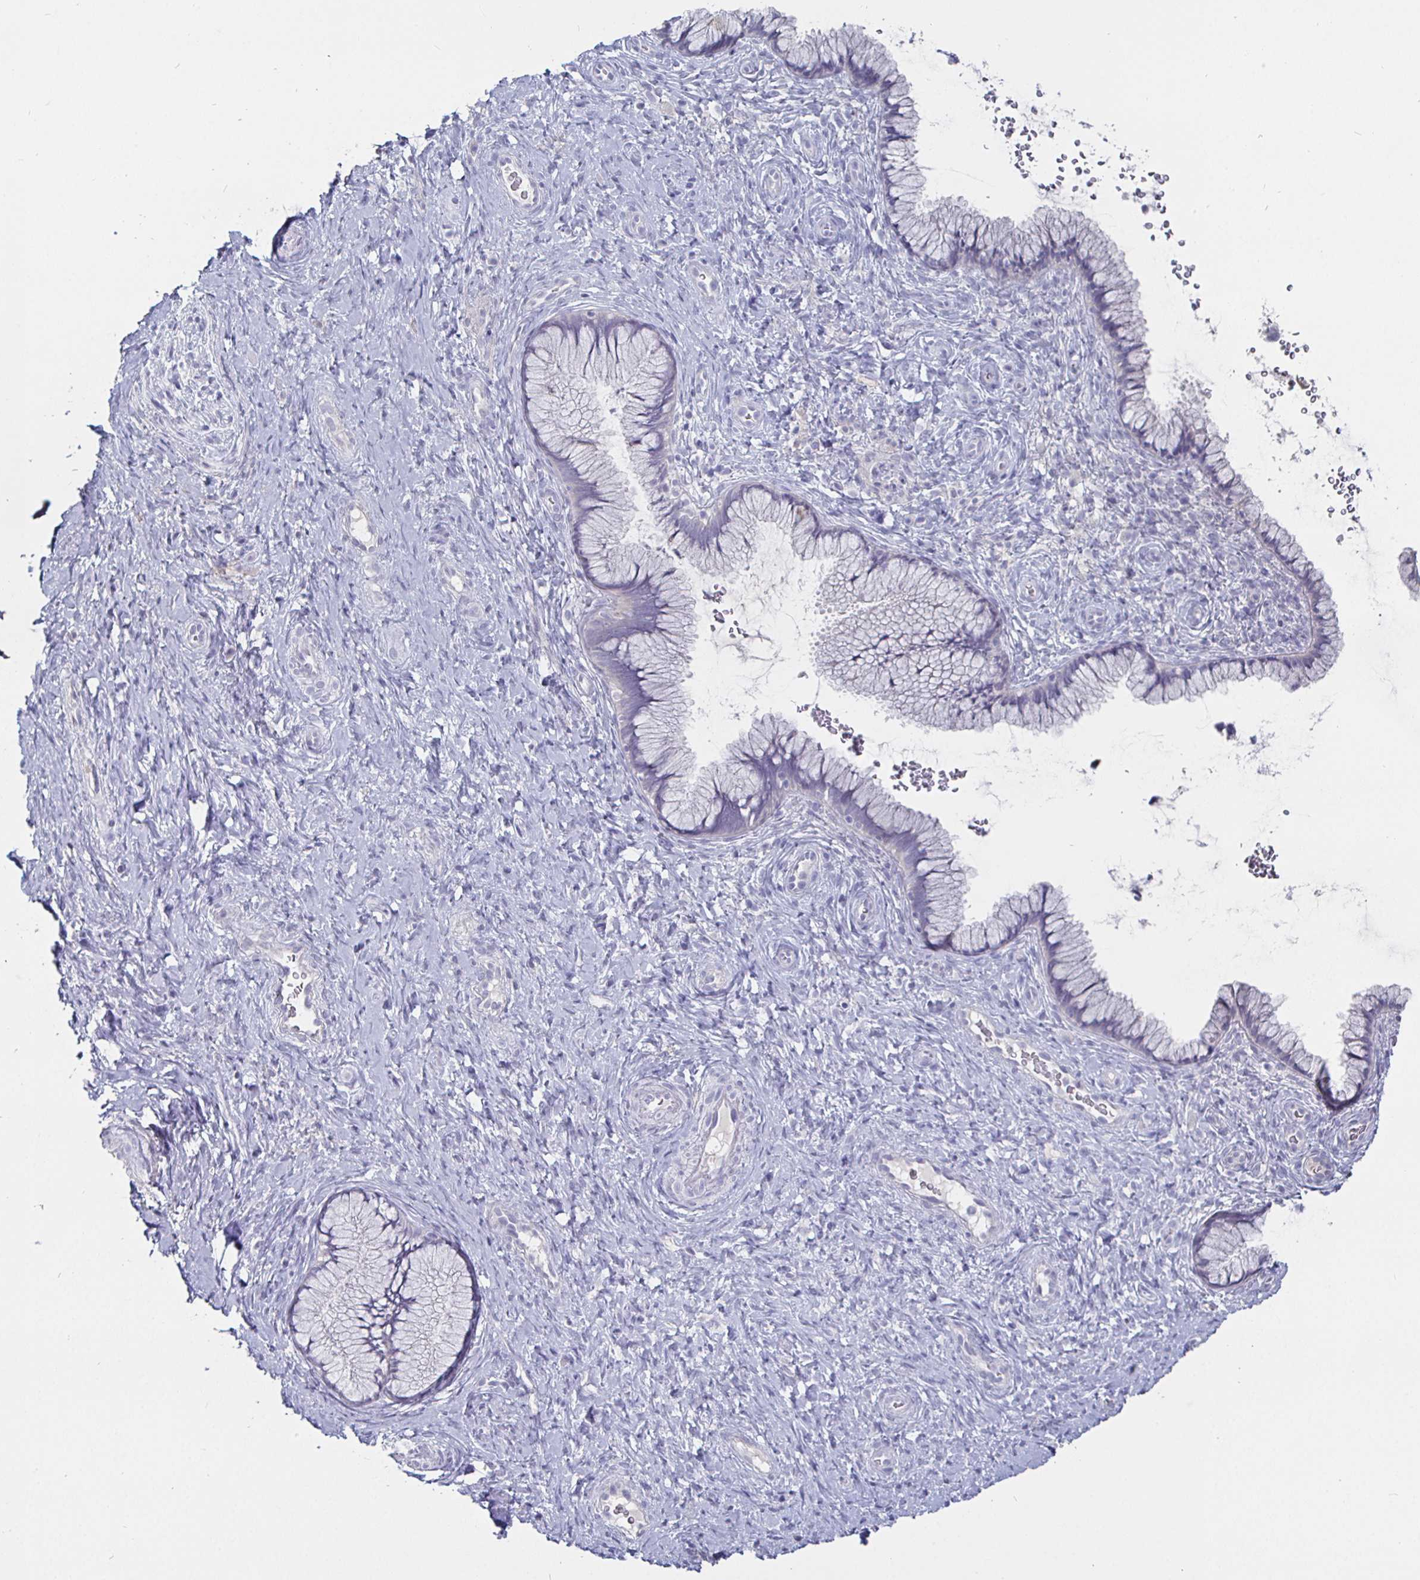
{"staining": {"intensity": "negative", "quantity": "none", "location": "none"}, "tissue": "cervix", "cell_type": "Glandular cells", "image_type": "normal", "snomed": [{"axis": "morphology", "description": "Normal tissue, NOS"}, {"axis": "topography", "description": "Cervix"}], "caption": "This is an immunohistochemistry photomicrograph of benign human cervix. There is no expression in glandular cells.", "gene": "ENPP1", "patient": {"sex": "female", "age": 34}}